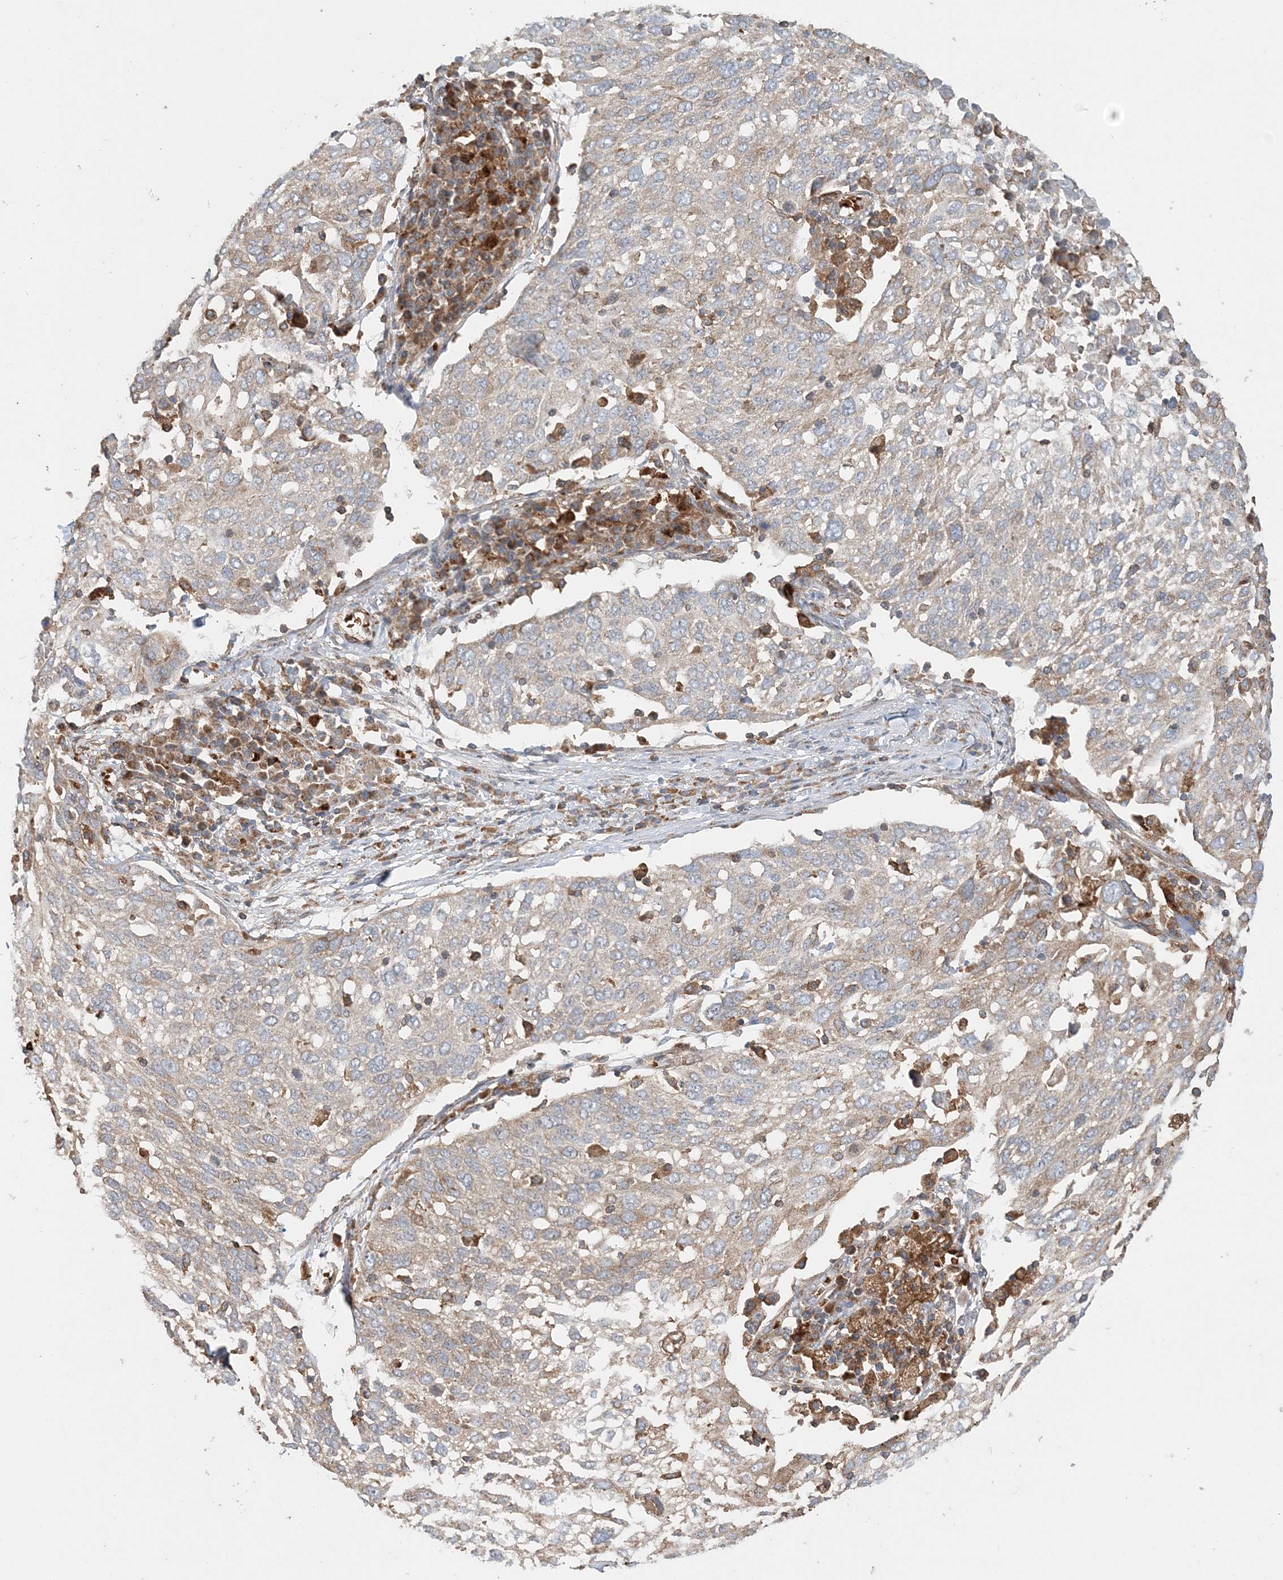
{"staining": {"intensity": "weak", "quantity": "<25%", "location": "cytoplasmic/membranous"}, "tissue": "lung cancer", "cell_type": "Tumor cells", "image_type": "cancer", "snomed": [{"axis": "morphology", "description": "Squamous cell carcinoma, NOS"}, {"axis": "topography", "description": "Lung"}], "caption": "The image exhibits no significant expression in tumor cells of squamous cell carcinoma (lung). (Stains: DAB immunohistochemistry with hematoxylin counter stain, Microscopy: brightfield microscopy at high magnification).", "gene": "TTI1", "patient": {"sex": "male", "age": 65}}